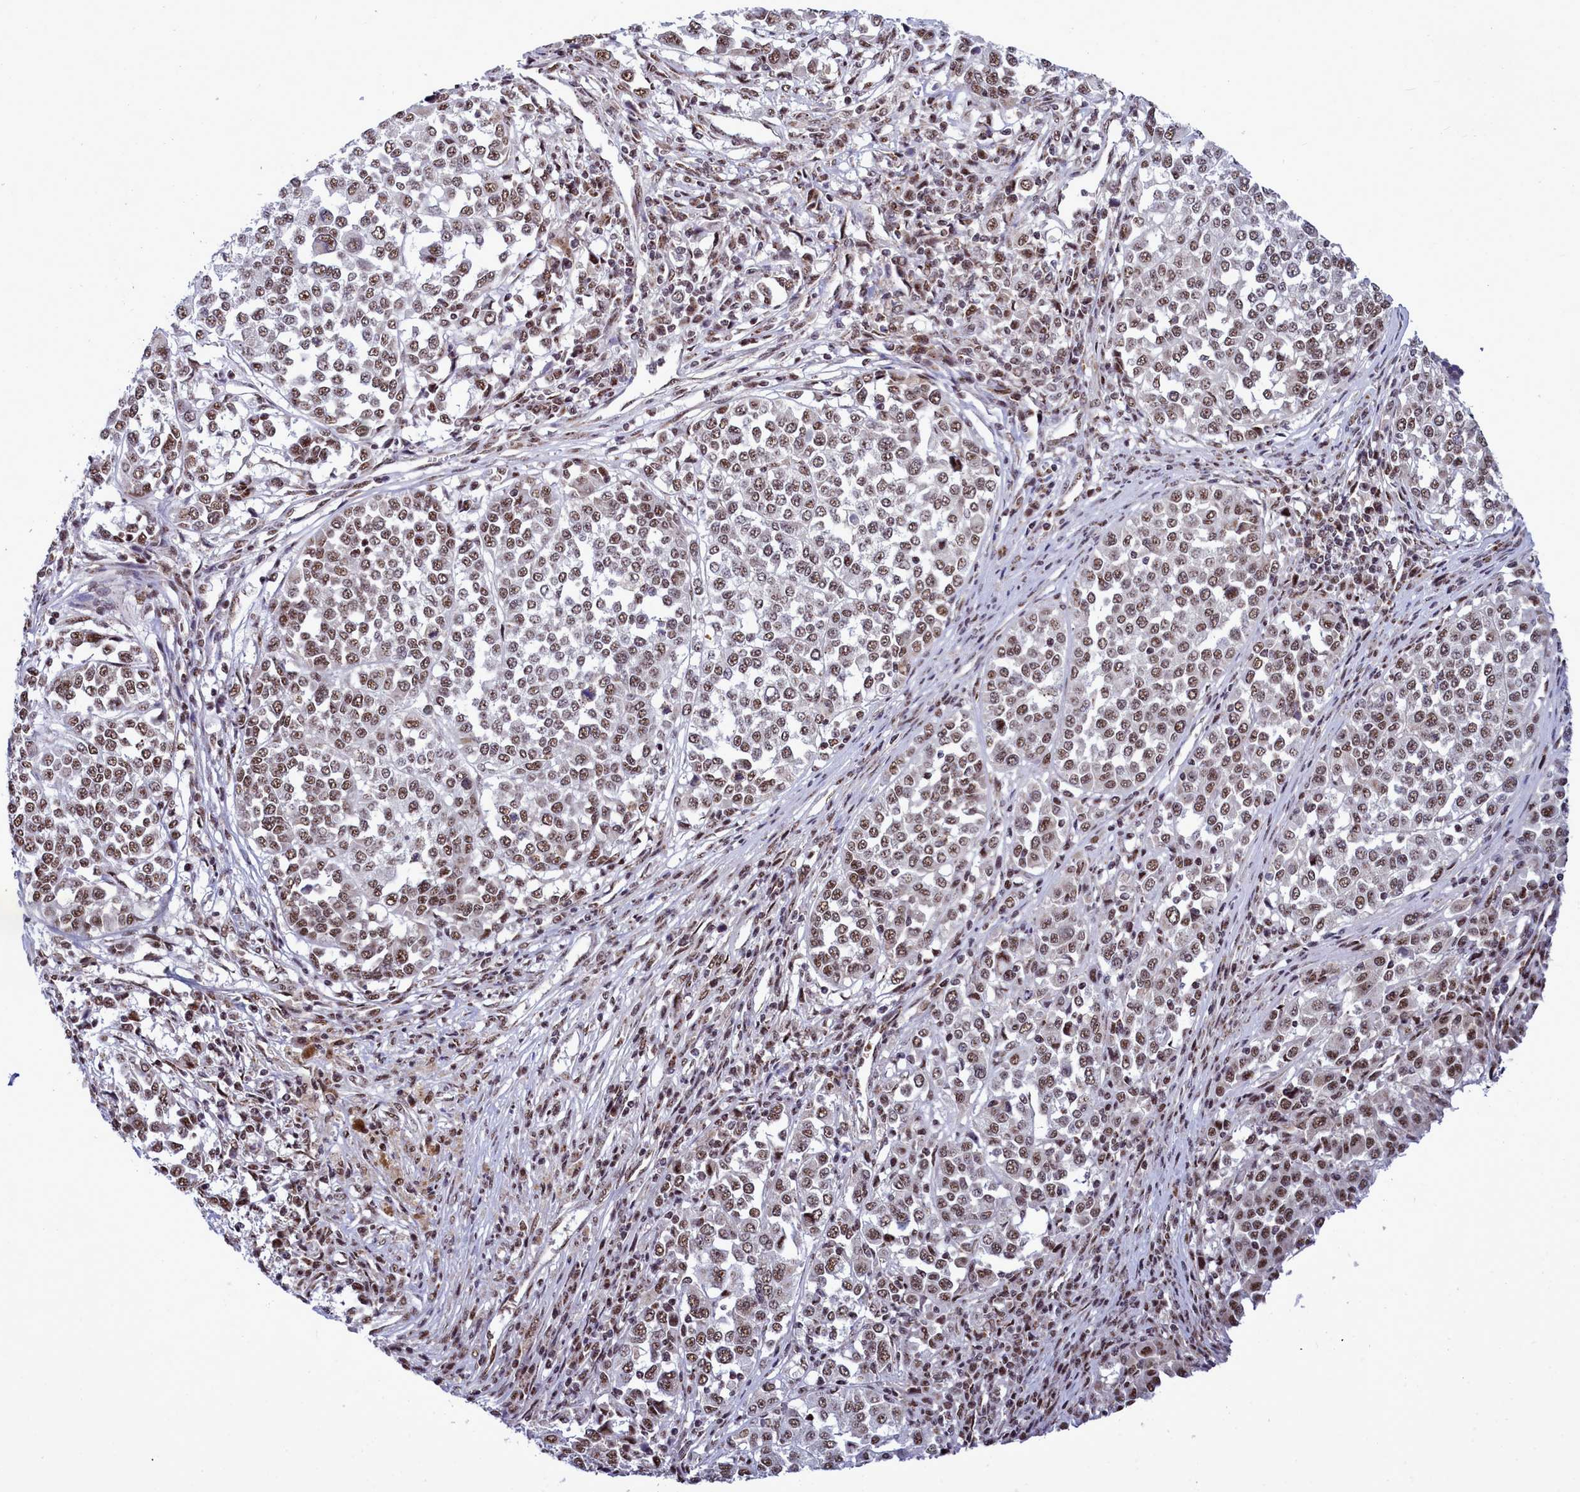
{"staining": {"intensity": "moderate", "quantity": ">75%", "location": "nuclear"}, "tissue": "melanoma", "cell_type": "Tumor cells", "image_type": "cancer", "snomed": [{"axis": "morphology", "description": "Malignant melanoma, Metastatic site"}, {"axis": "topography", "description": "Lymph node"}], "caption": "This image displays melanoma stained with IHC to label a protein in brown. The nuclear of tumor cells show moderate positivity for the protein. Nuclei are counter-stained blue.", "gene": "POM121L2", "patient": {"sex": "male", "age": 44}}